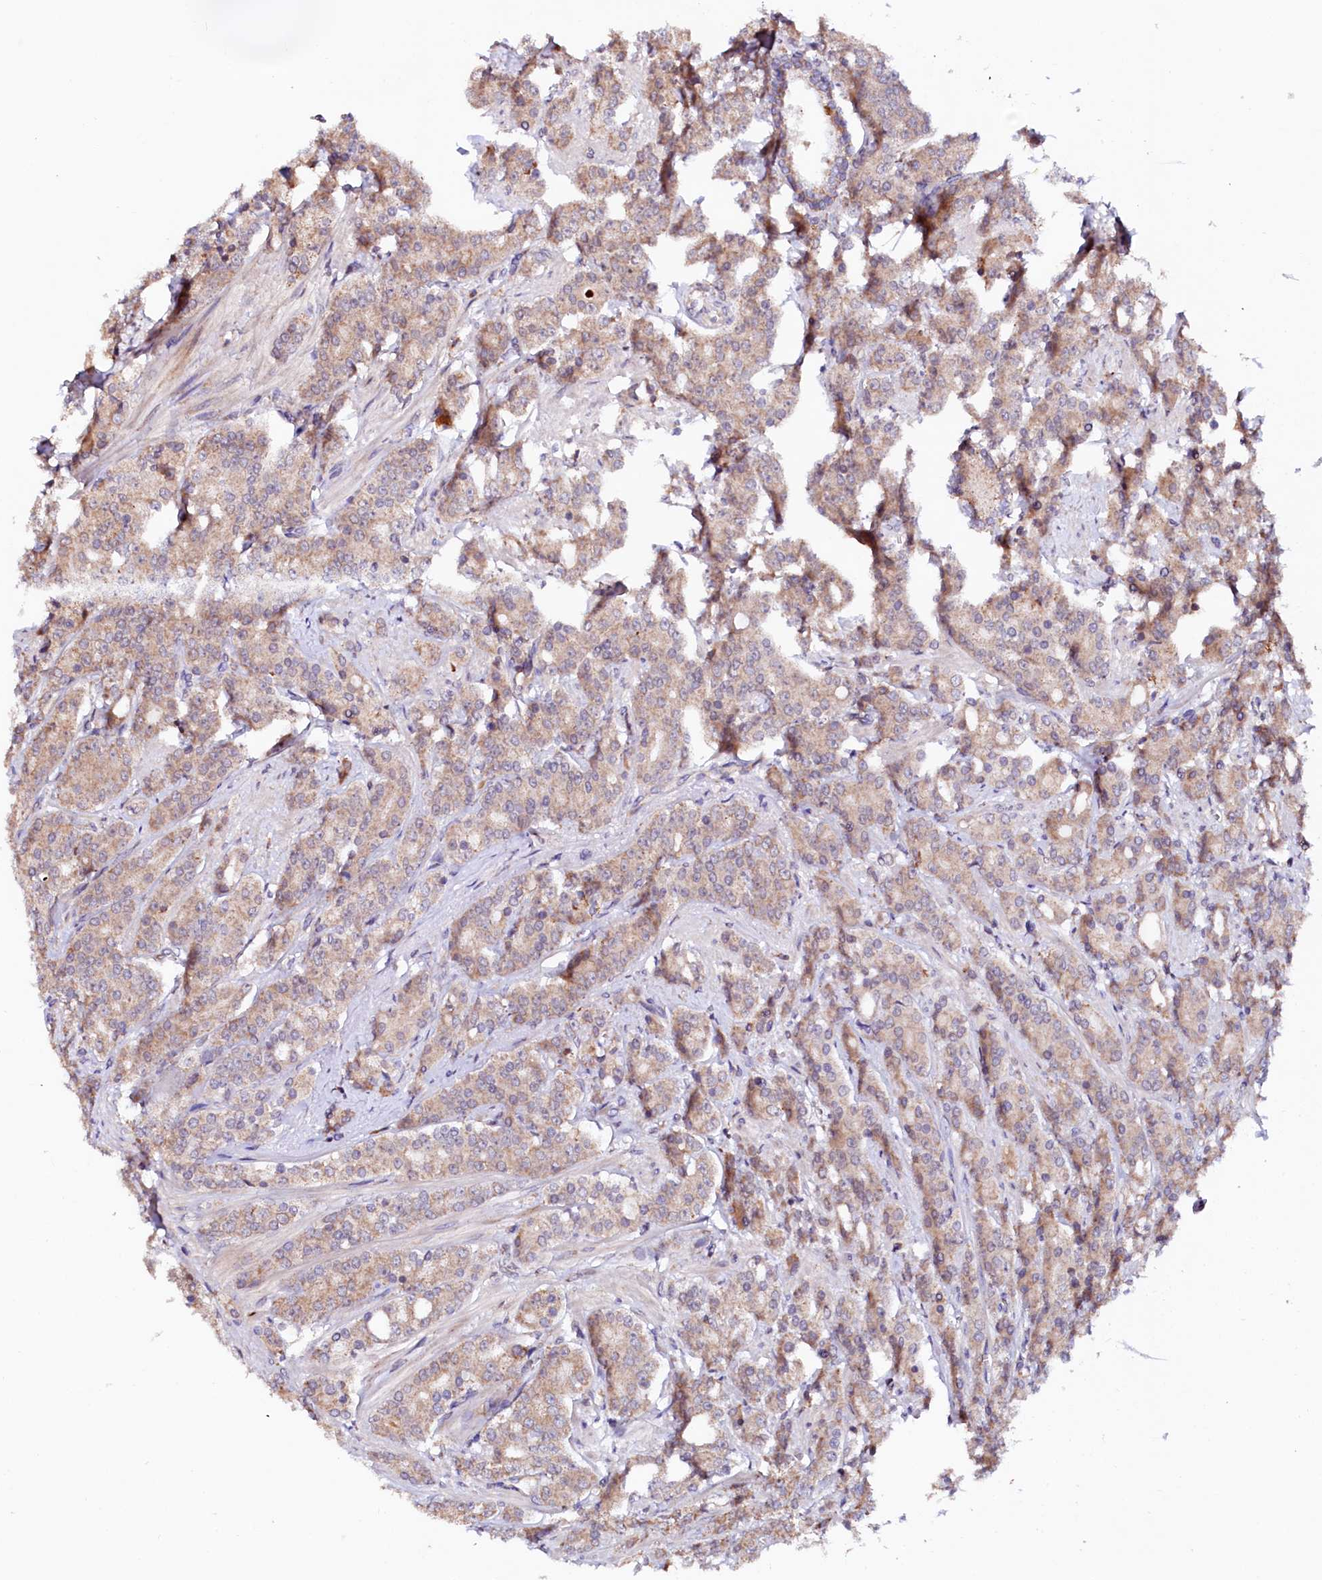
{"staining": {"intensity": "weak", "quantity": ">75%", "location": "cytoplasmic/membranous"}, "tissue": "prostate cancer", "cell_type": "Tumor cells", "image_type": "cancer", "snomed": [{"axis": "morphology", "description": "Adenocarcinoma, High grade"}, {"axis": "topography", "description": "Prostate"}], "caption": "Approximately >75% of tumor cells in human prostate cancer exhibit weak cytoplasmic/membranous protein staining as visualized by brown immunohistochemical staining.", "gene": "UBE3C", "patient": {"sex": "male", "age": 62}}